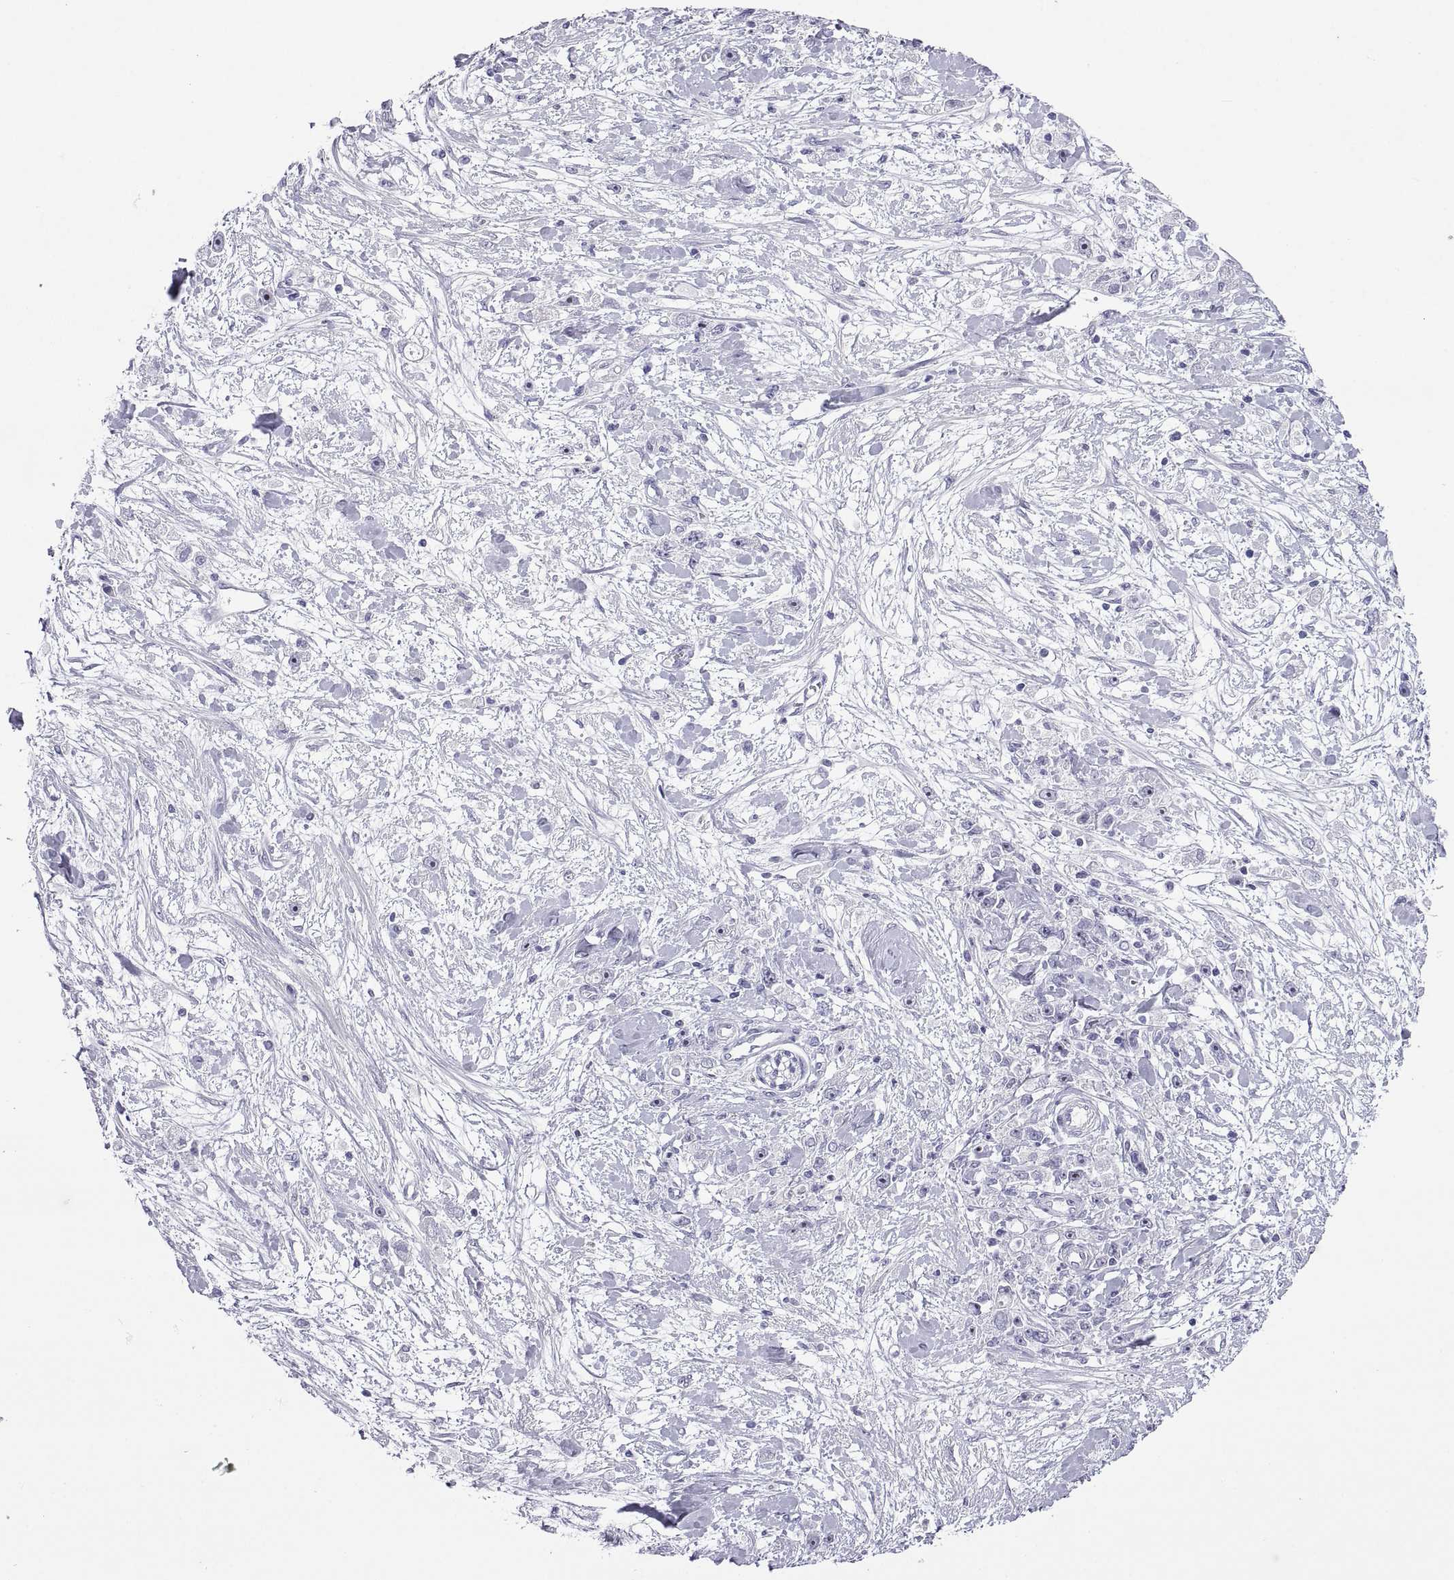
{"staining": {"intensity": "negative", "quantity": "none", "location": "none"}, "tissue": "stomach cancer", "cell_type": "Tumor cells", "image_type": "cancer", "snomed": [{"axis": "morphology", "description": "Adenocarcinoma, NOS"}, {"axis": "topography", "description": "Stomach"}], "caption": "Stomach cancer (adenocarcinoma) was stained to show a protein in brown. There is no significant expression in tumor cells.", "gene": "VSX2", "patient": {"sex": "female", "age": 59}}